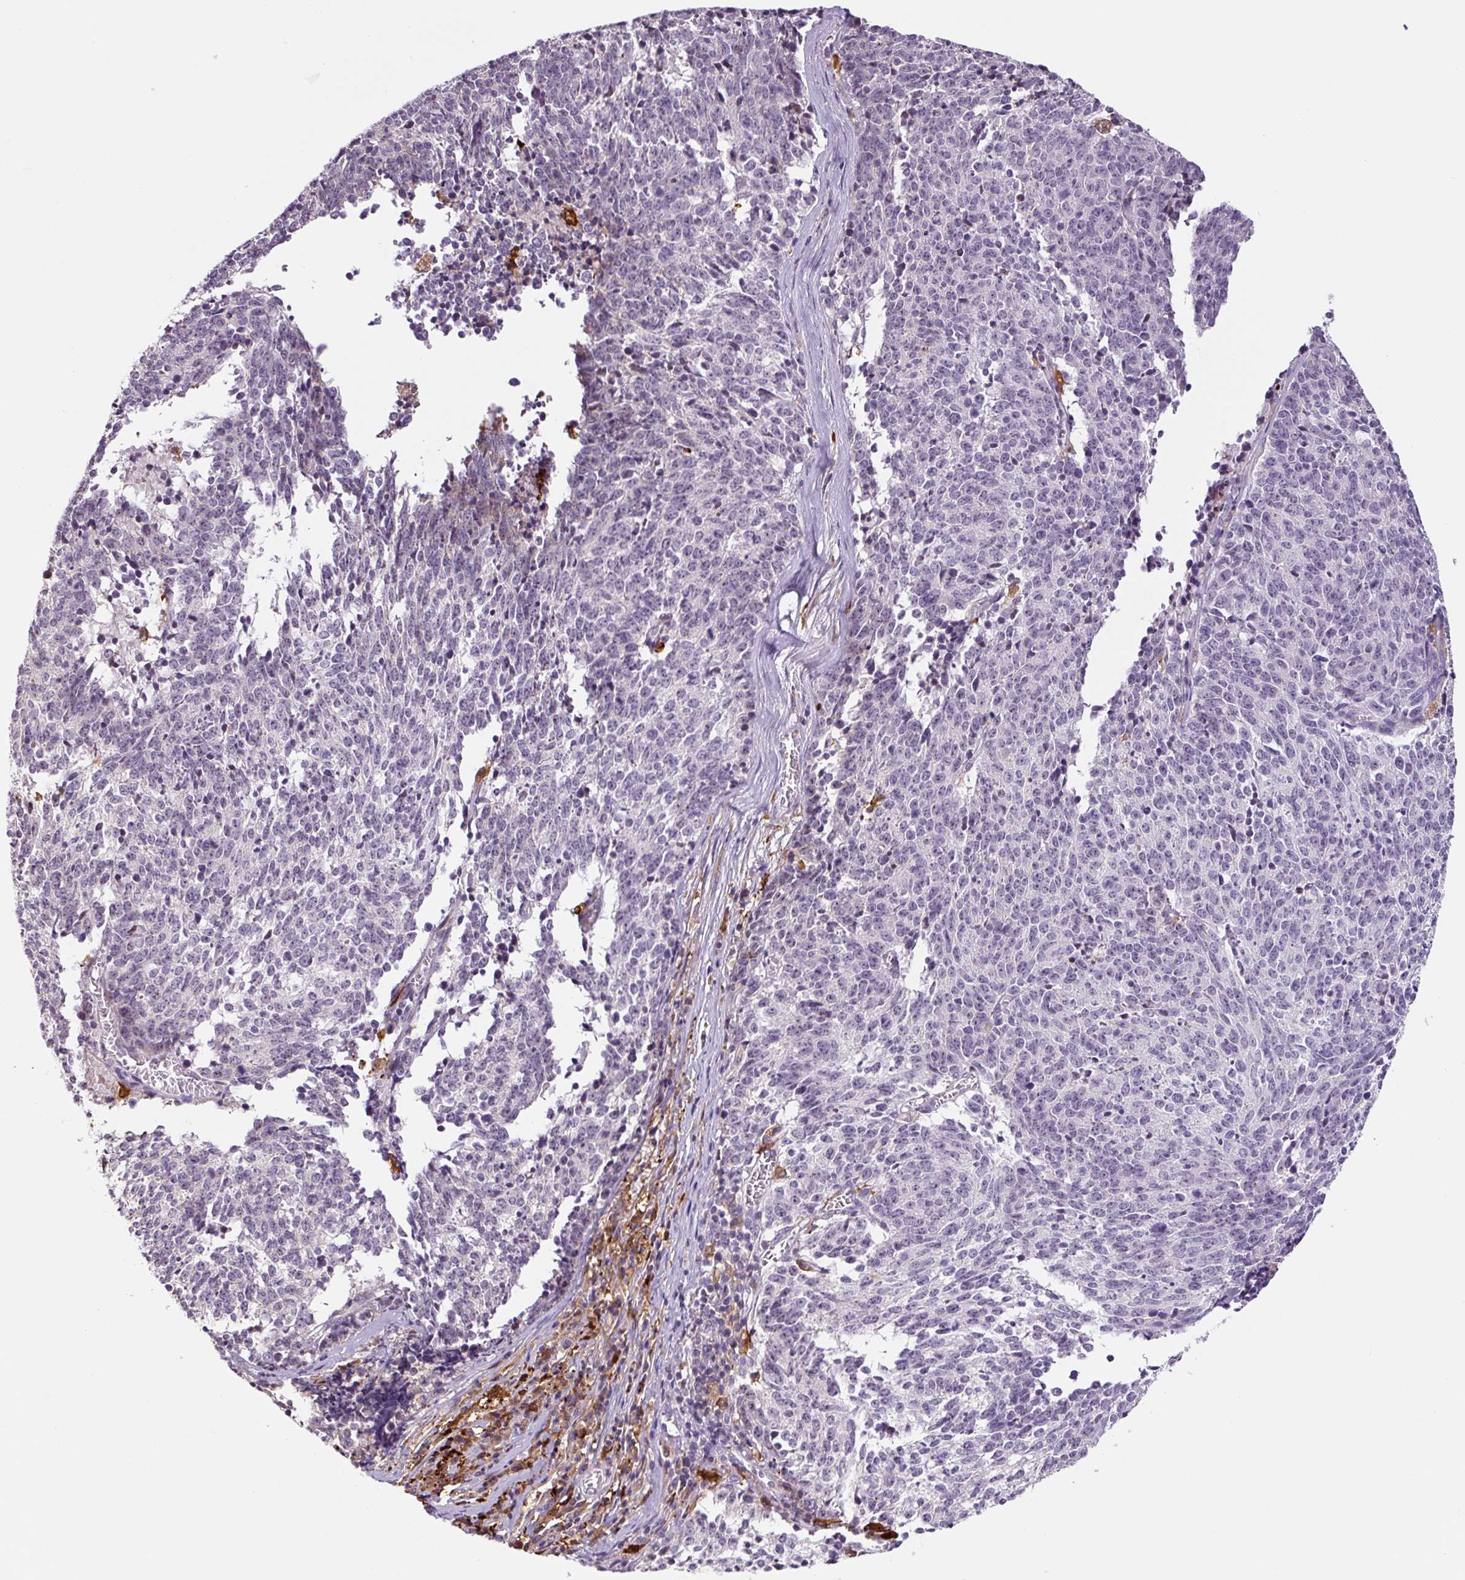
{"staining": {"intensity": "negative", "quantity": "none", "location": "none"}, "tissue": "cervical cancer", "cell_type": "Tumor cells", "image_type": "cancer", "snomed": [{"axis": "morphology", "description": "Squamous cell carcinoma, NOS"}, {"axis": "topography", "description": "Cervix"}], "caption": "Protein analysis of squamous cell carcinoma (cervical) shows no significant expression in tumor cells.", "gene": "FUT10", "patient": {"sex": "female", "age": 29}}